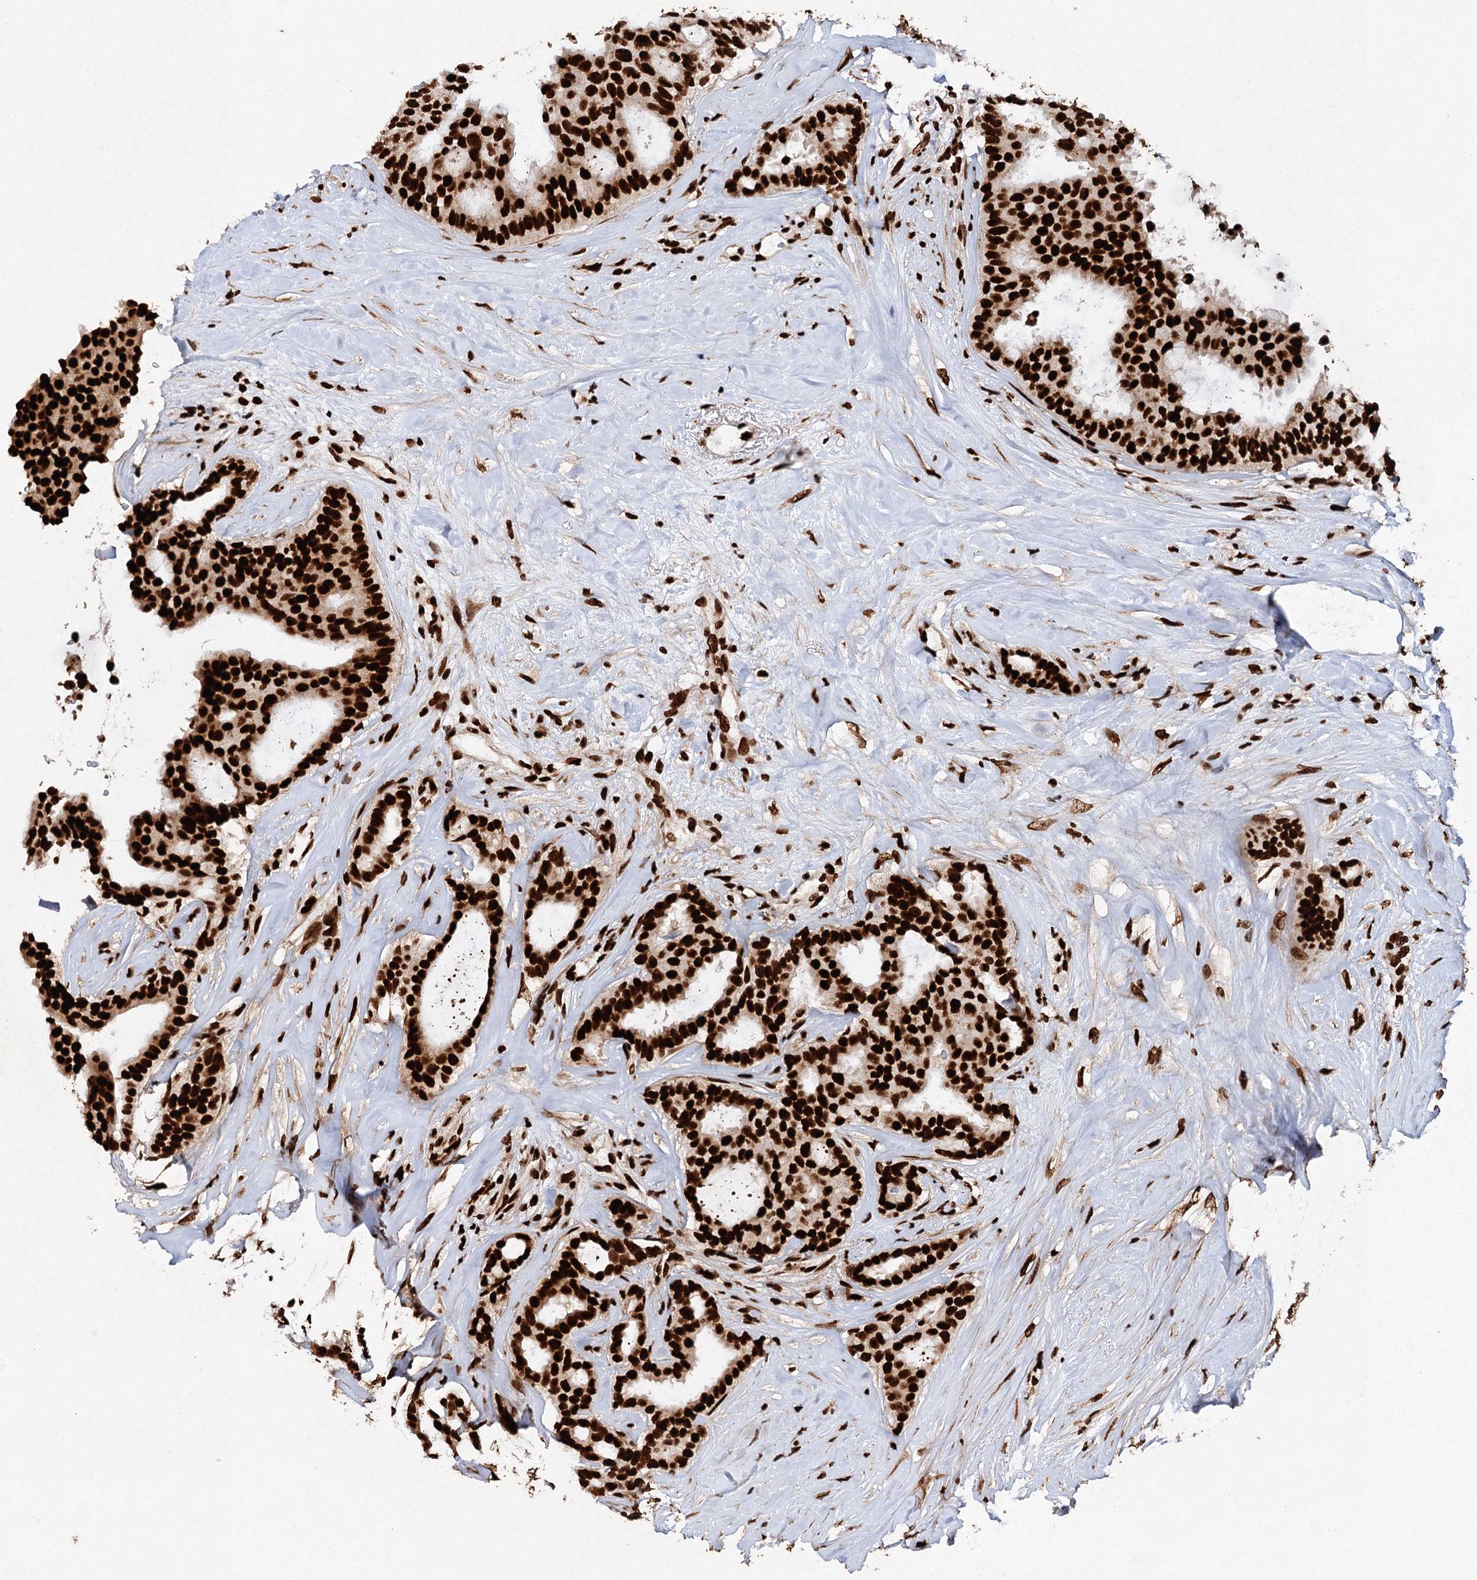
{"staining": {"intensity": "strong", "quantity": ">75%", "location": "nuclear"}, "tissue": "breast cancer", "cell_type": "Tumor cells", "image_type": "cancer", "snomed": [{"axis": "morphology", "description": "Duct carcinoma"}, {"axis": "topography", "description": "Breast"}], "caption": "Human breast cancer (infiltrating ductal carcinoma) stained with a brown dye exhibits strong nuclear positive expression in approximately >75% of tumor cells.", "gene": "MATR3", "patient": {"sex": "female", "age": 75}}